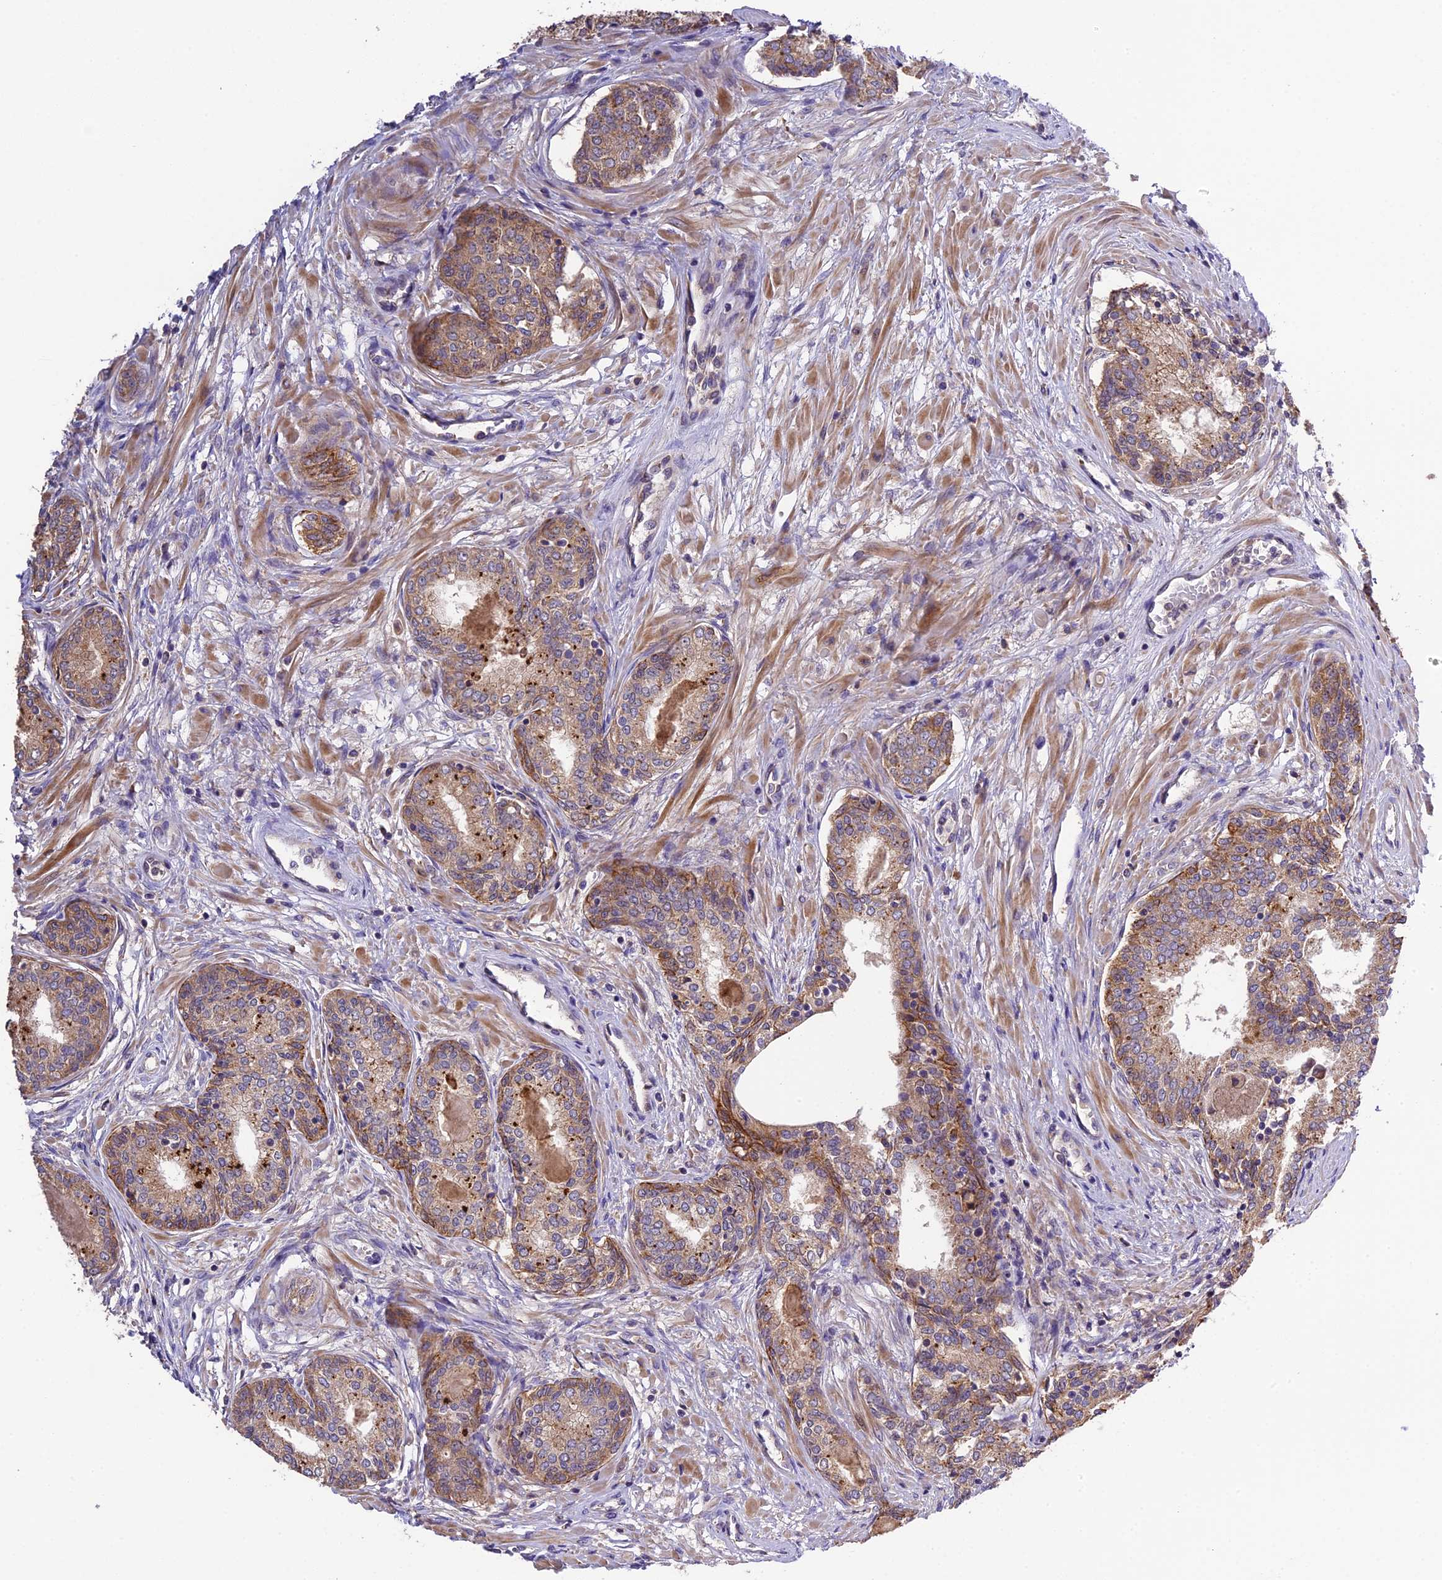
{"staining": {"intensity": "moderate", "quantity": ">75%", "location": "cytoplasmic/membranous"}, "tissue": "prostate cancer", "cell_type": "Tumor cells", "image_type": "cancer", "snomed": [{"axis": "morphology", "description": "Adenocarcinoma, High grade"}, {"axis": "topography", "description": "Prostate"}], "caption": "Tumor cells display medium levels of moderate cytoplasmic/membranous expression in about >75% of cells in human prostate high-grade adenocarcinoma.", "gene": "ABCC10", "patient": {"sex": "male", "age": 67}}